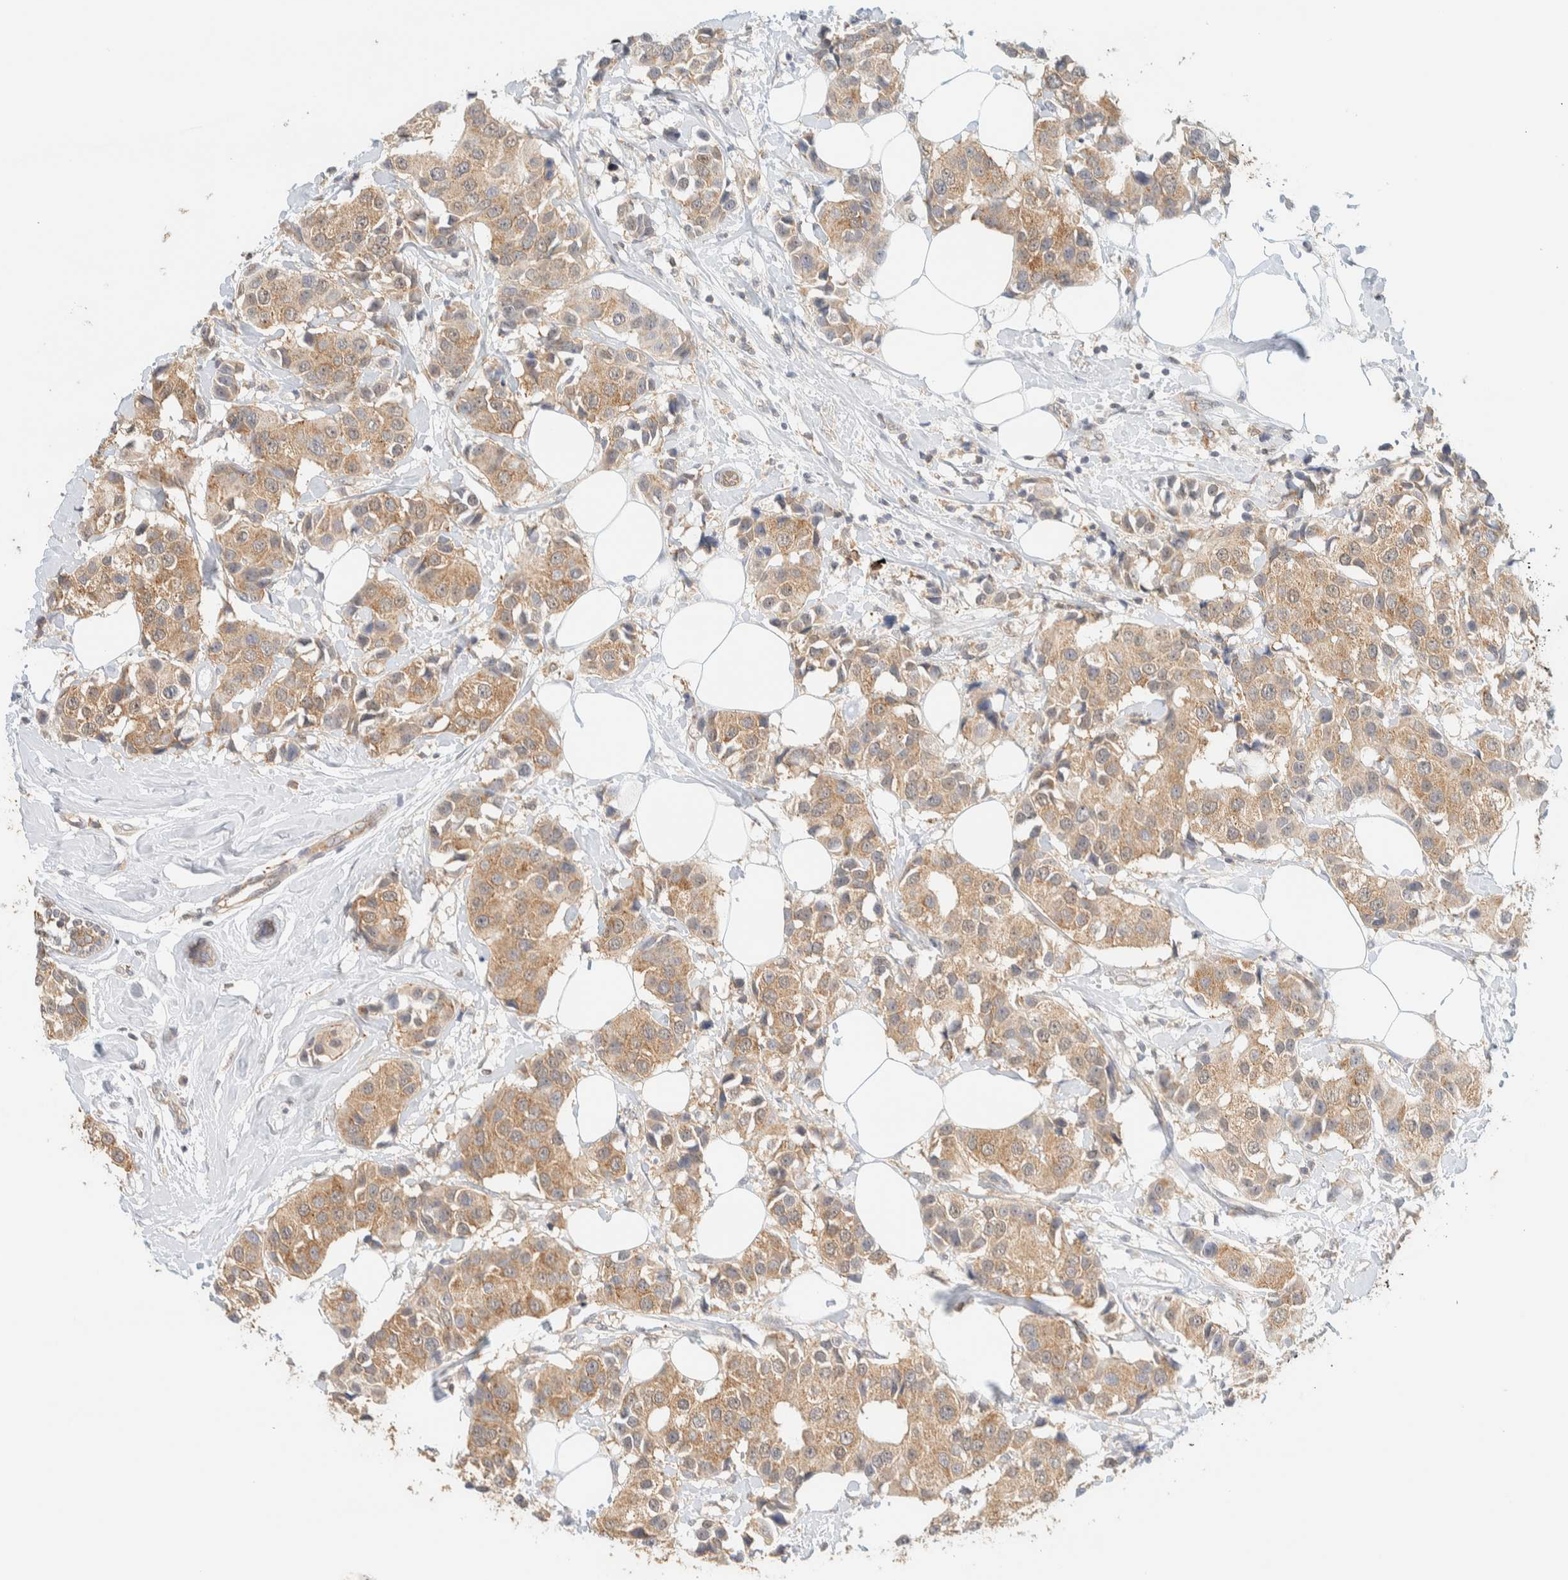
{"staining": {"intensity": "moderate", "quantity": ">75%", "location": "cytoplasmic/membranous"}, "tissue": "breast cancer", "cell_type": "Tumor cells", "image_type": "cancer", "snomed": [{"axis": "morphology", "description": "Normal tissue, NOS"}, {"axis": "morphology", "description": "Duct carcinoma"}, {"axis": "topography", "description": "Breast"}], "caption": "Immunohistochemical staining of human breast cancer shows medium levels of moderate cytoplasmic/membranous protein staining in about >75% of tumor cells.", "gene": "TBC1D8B", "patient": {"sex": "female", "age": 39}}